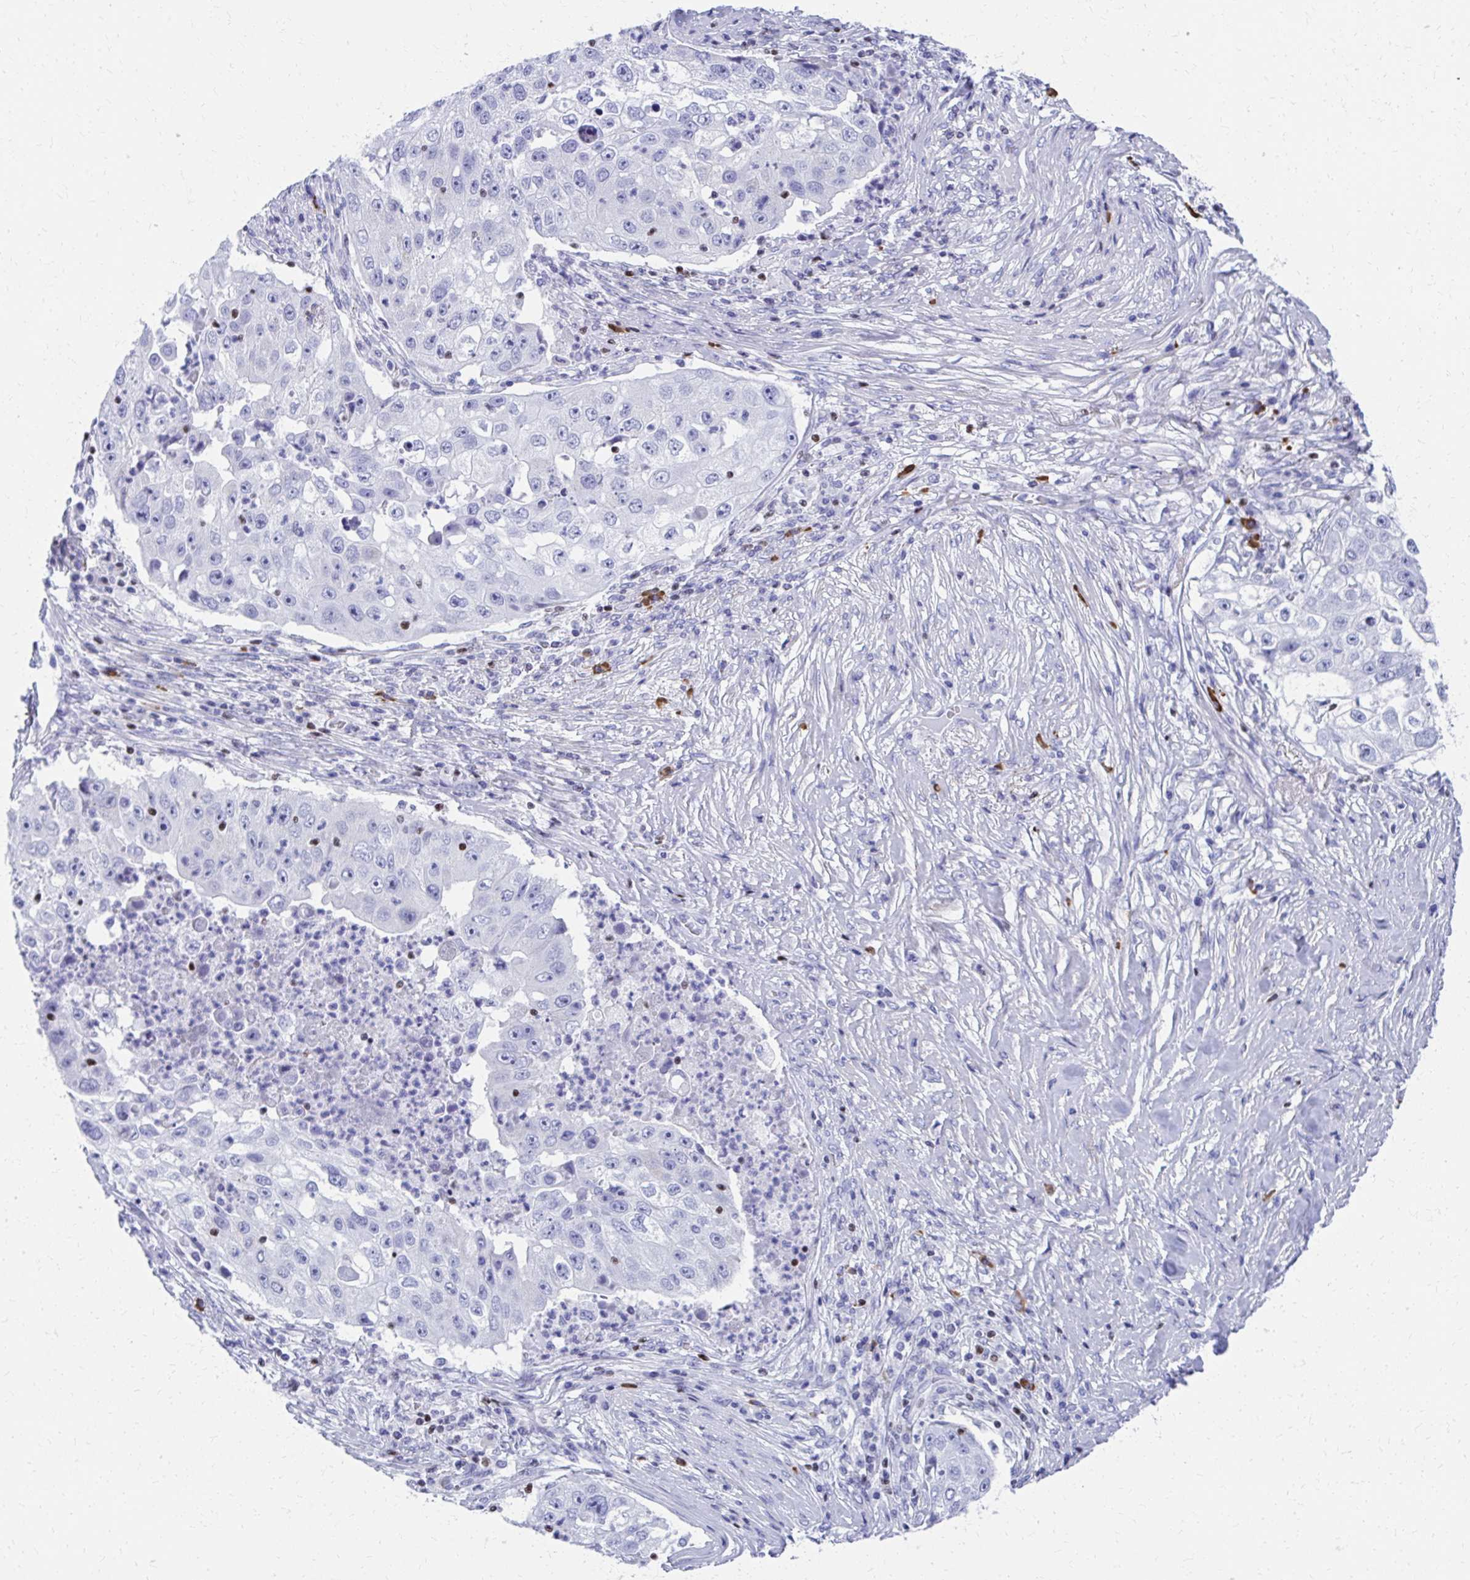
{"staining": {"intensity": "negative", "quantity": "none", "location": "none"}, "tissue": "lung cancer", "cell_type": "Tumor cells", "image_type": "cancer", "snomed": [{"axis": "morphology", "description": "Squamous cell carcinoma, NOS"}, {"axis": "topography", "description": "Lung"}], "caption": "Immunohistochemical staining of human lung cancer reveals no significant staining in tumor cells.", "gene": "RUNX3", "patient": {"sex": "male", "age": 64}}